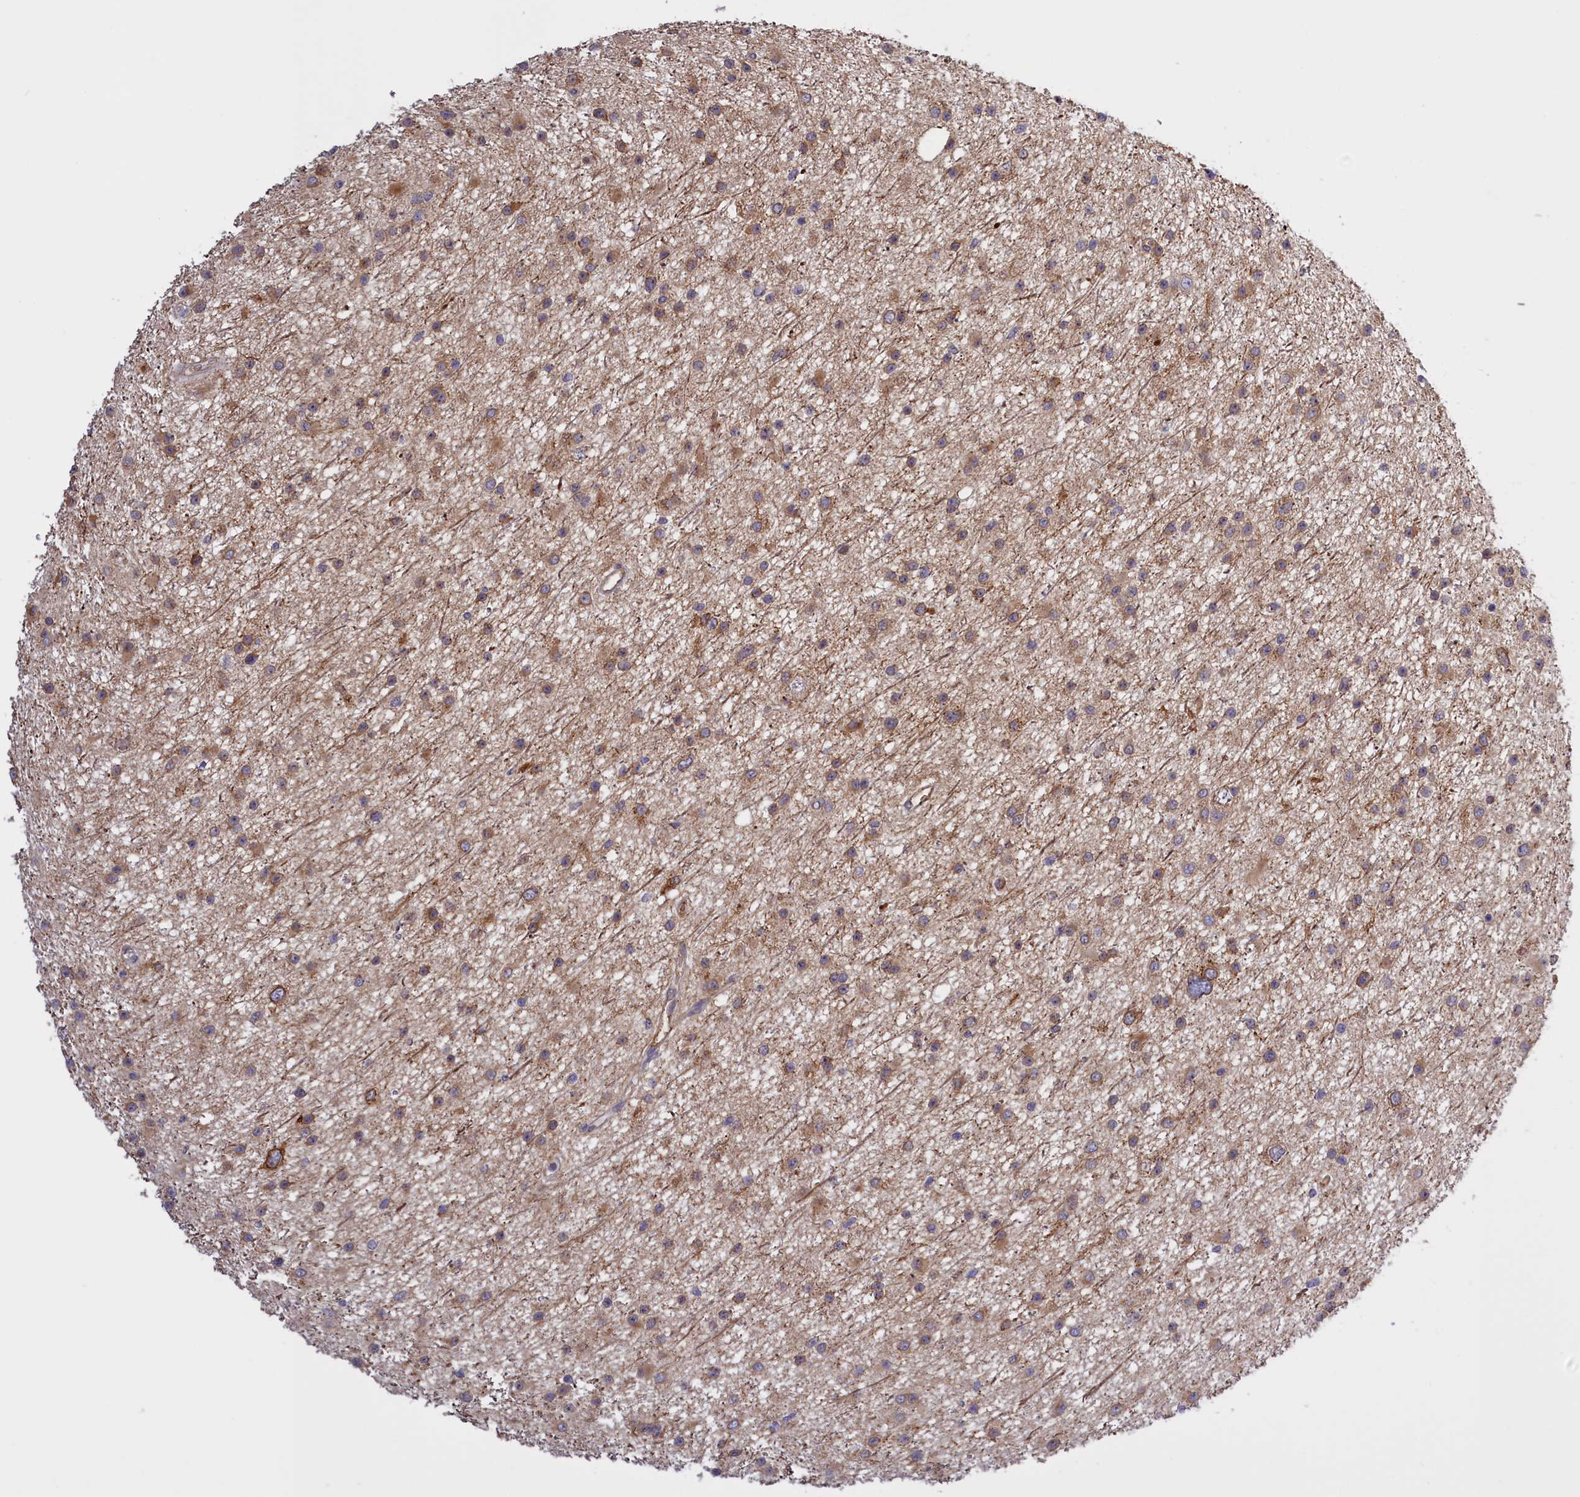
{"staining": {"intensity": "moderate", "quantity": ">75%", "location": "cytoplasmic/membranous"}, "tissue": "glioma", "cell_type": "Tumor cells", "image_type": "cancer", "snomed": [{"axis": "morphology", "description": "Glioma, malignant, Low grade"}, {"axis": "topography", "description": "Cerebral cortex"}], "caption": "IHC image of neoplastic tissue: glioma stained using immunohistochemistry shows medium levels of moderate protein expression localized specifically in the cytoplasmic/membranous of tumor cells, appearing as a cytoplasmic/membranous brown color.", "gene": "RRAD", "patient": {"sex": "female", "age": 39}}